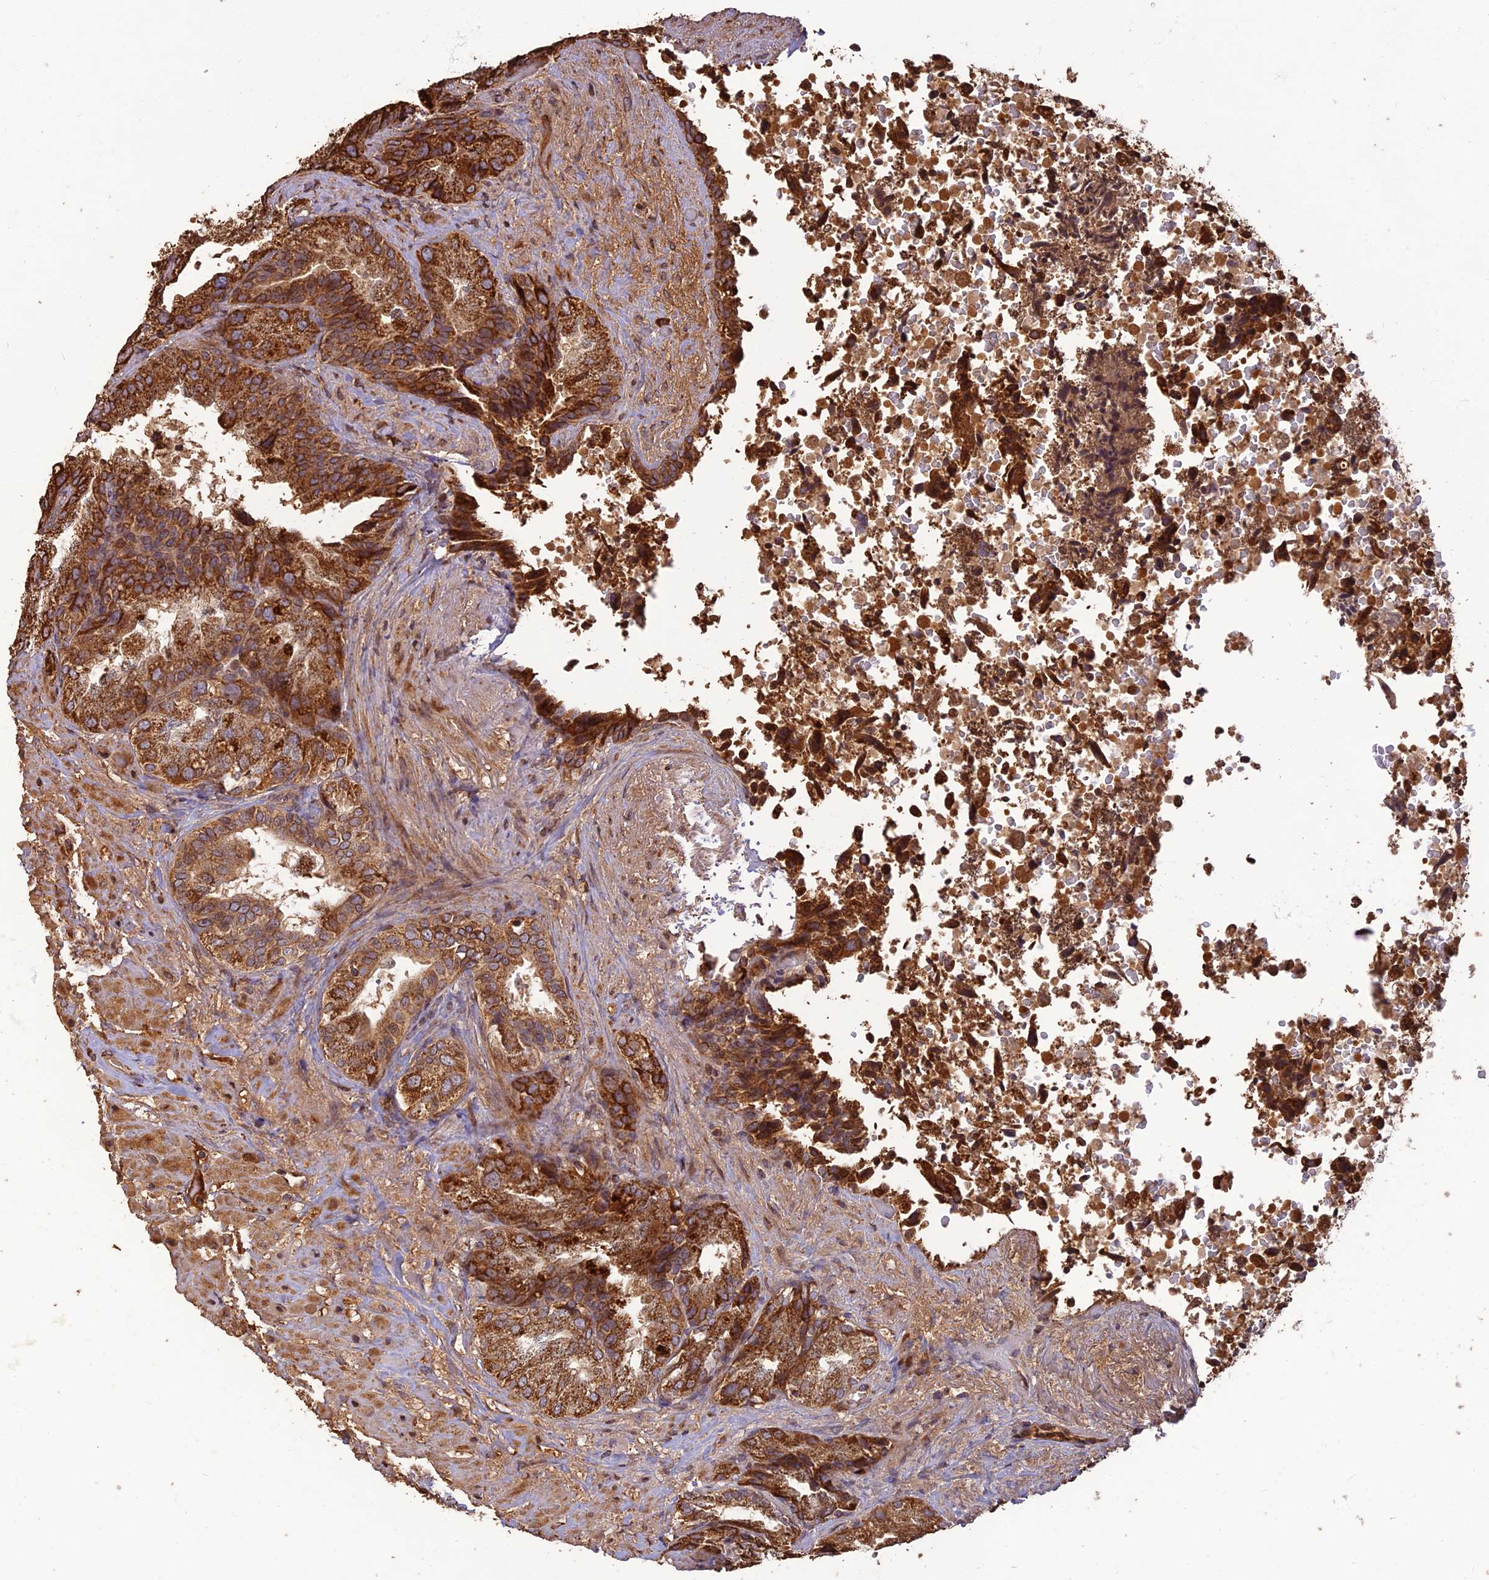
{"staining": {"intensity": "strong", "quantity": ">75%", "location": "cytoplasmic/membranous"}, "tissue": "seminal vesicle", "cell_type": "Glandular cells", "image_type": "normal", "snomed": [{"axis": "morphology", "description": "Normal tissue, NOS"}, {"axis": "topography", "description": "Seminal veicle"}, {"axis": "topography", "description": "Peripheral nerve tissue"}], "caption": "Seminal vesicle stained for a protein reveals strong cytoplasmic/membranous positivity in glandular cells. Nuclei are stained in blue.", "gene": "CORO1C", "patient": {"sex": "male", "age": 63}}